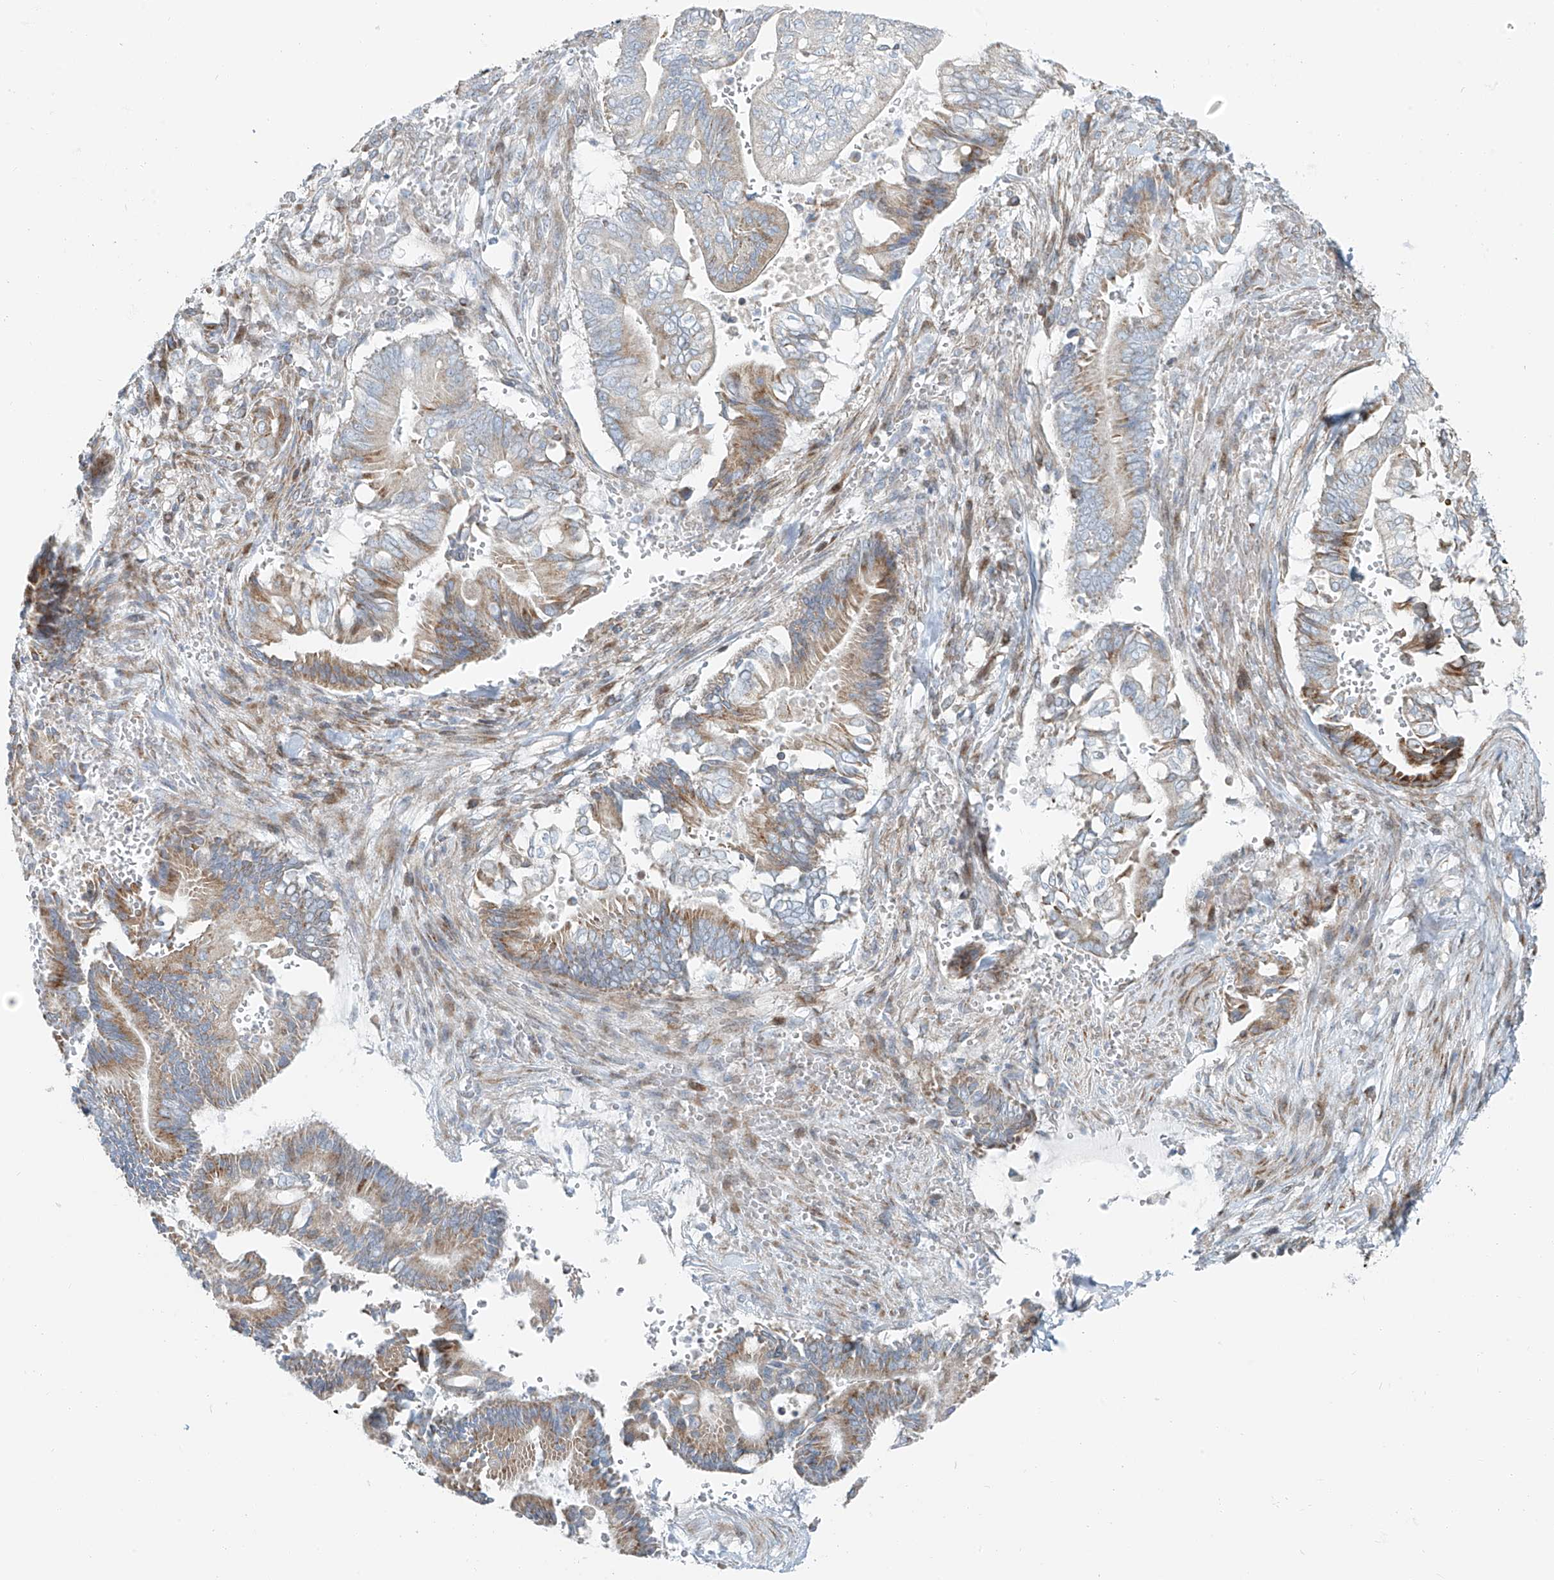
{"staining": {"intensity": "moderate", "quantity": "25%-75%", "location": "cytoplasmic/membranous"}, "tissue": "pancreatic cancer", "cell_type": "Tumor cells", "image_type": "cancer", "snomed": [{"axis": "morphology", "description": "Adenocarcinoma, NOS"}, {"axis": "topography", "description": "Pancreas"}], "caption": "Protein positivity by IHC demonstrates moderate cytoplasmic/membranous expression in about 25%-75% of tumor cells in pancreatic cancer (adenocarcinoma).", "gene": "HIC2", "patient": {"sex": "male", "age": 68}}